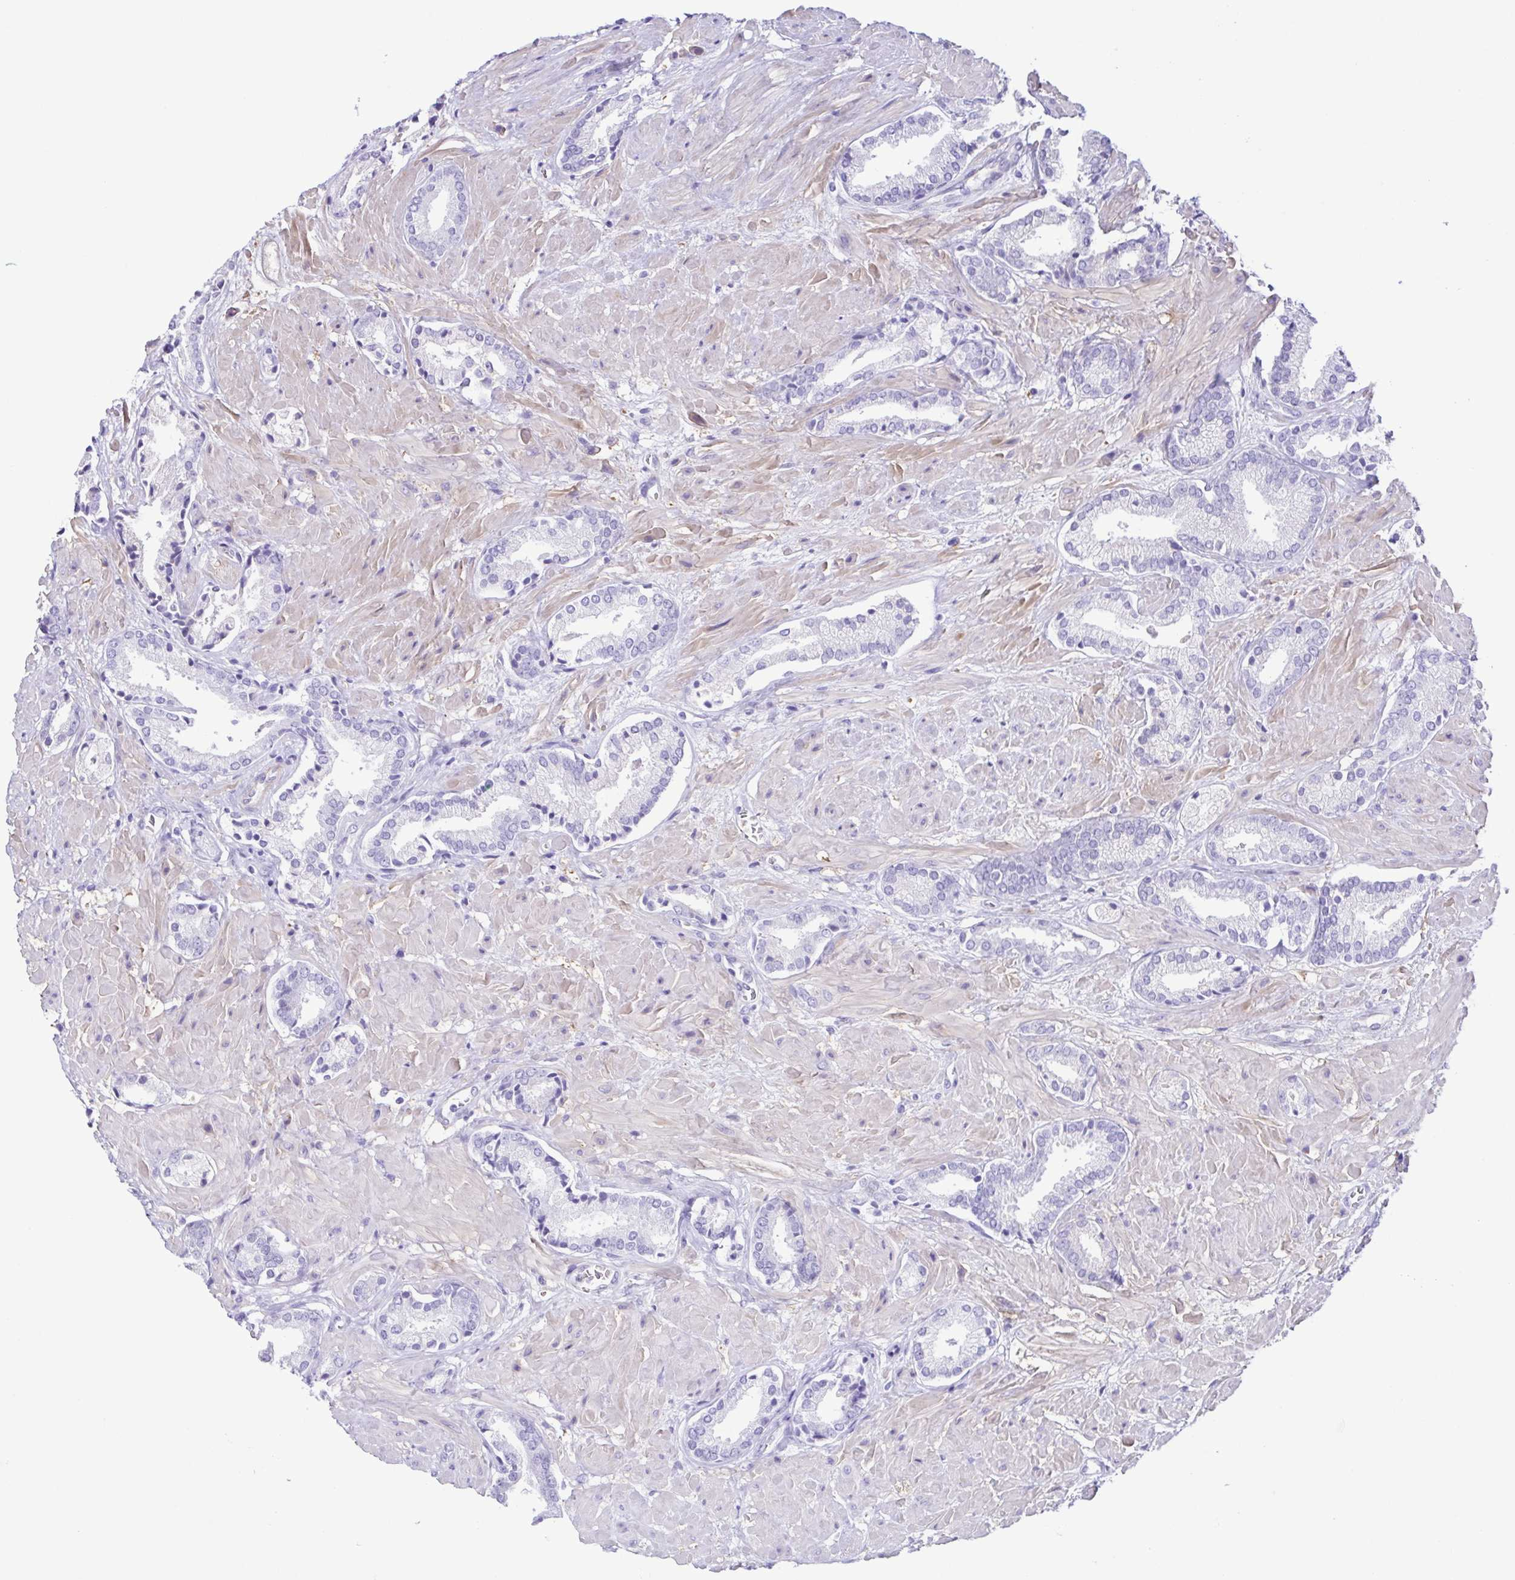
{"staining": {"intensity": "negative", "quantity": "none", "location": "none"}, "tissue": "prostate cancer", "cell_type": "Tumor cells", "image_type": "cancer", "snomed": [{"axis": "morphology", "description": "Adenocarcinoma, High grade"}, {"axis": "topography", "description": "Prostate"}], "caption": "IHC image of neoplastic tissue: adenocarcinoma (high-grade) (prostate) stained with DAB exhibits no significant protein staining in tumor cells. Nuclei are stained in blue.", "gene": "CYP11B1", "patient": {"sex": "male", "age": 56}}